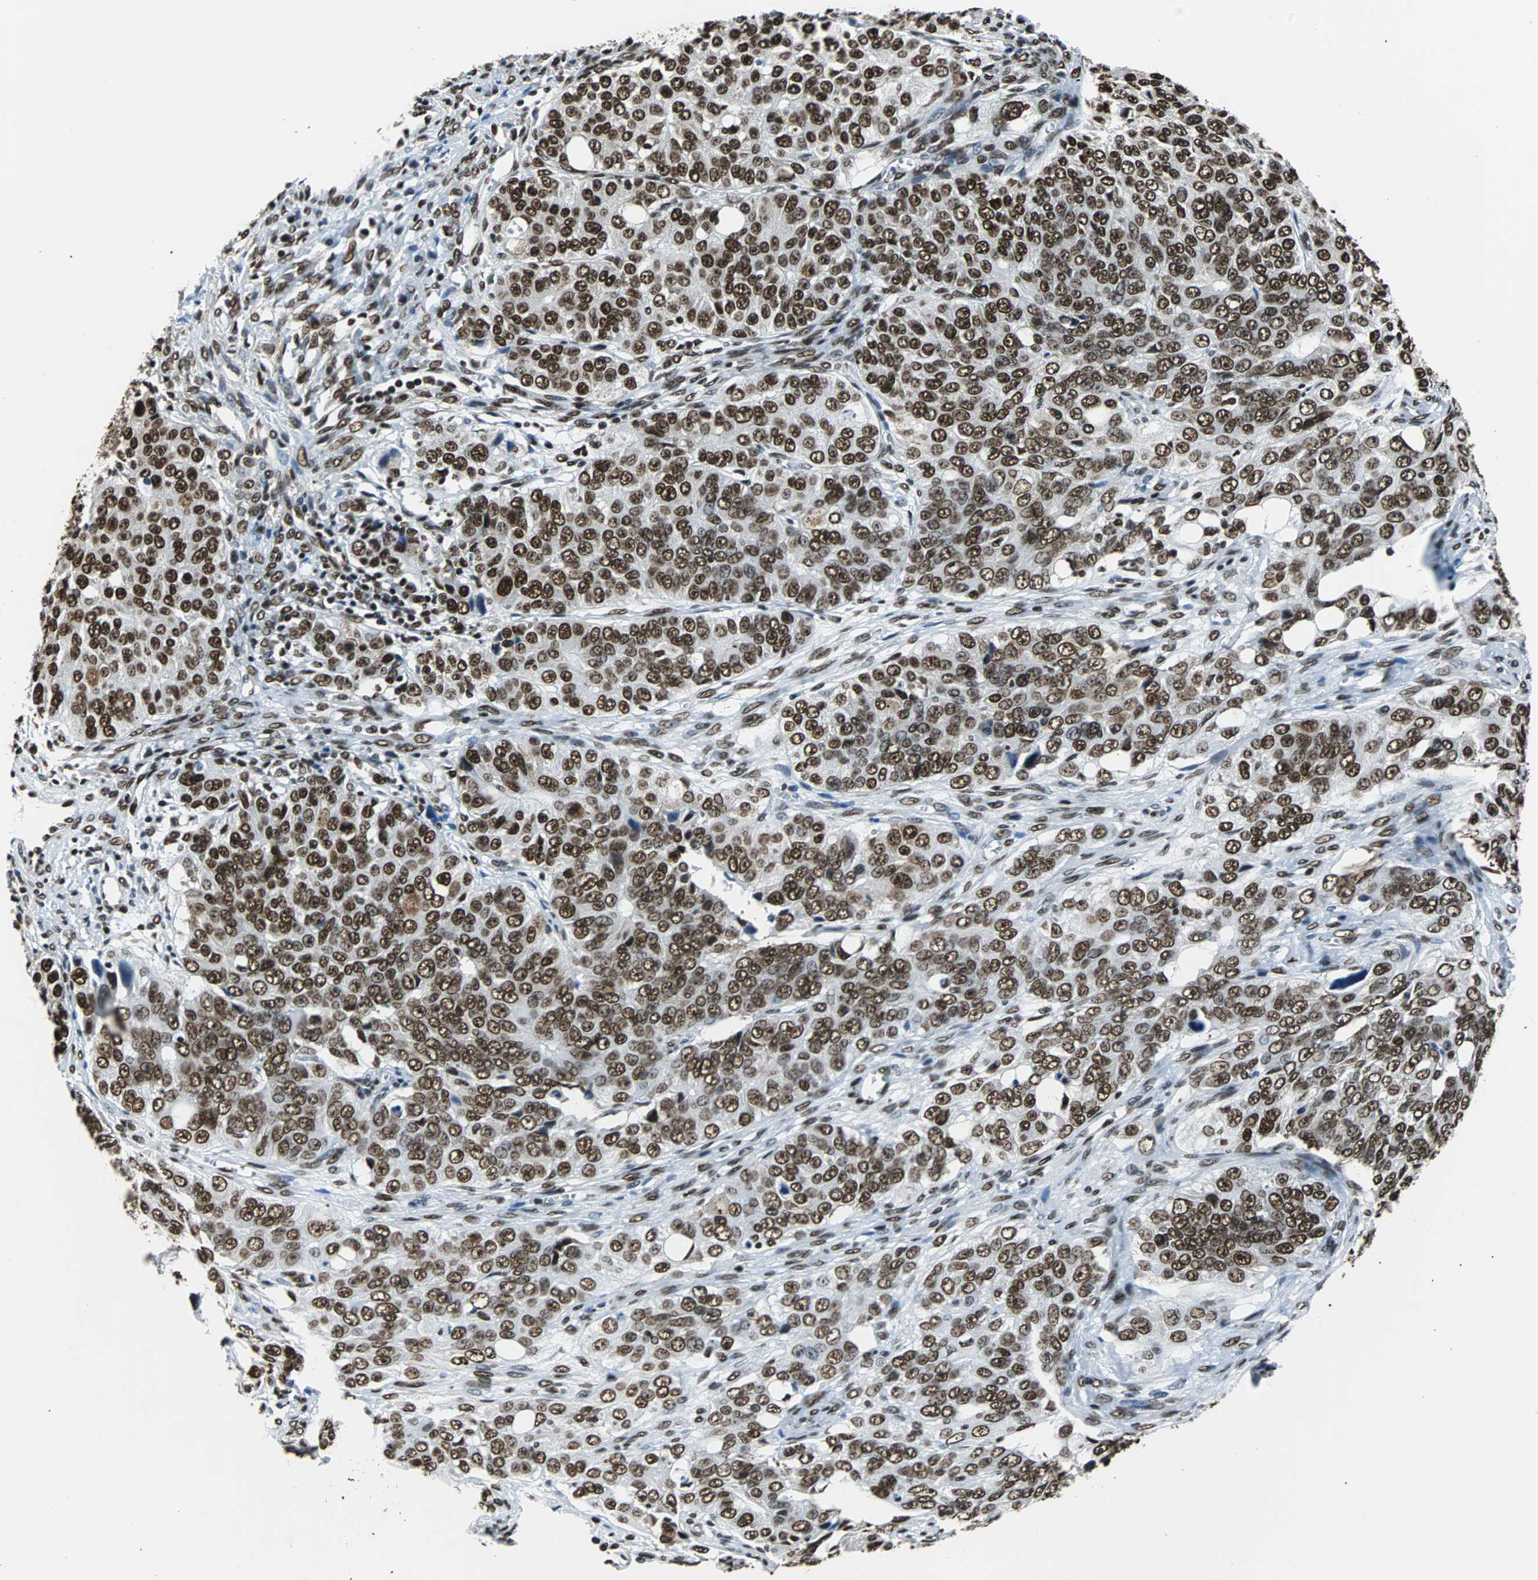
{"staining": {"intensity": "strong", "quantity": ">75%", "location": "nuclear"}, "tissue": "ovarian cancer", "cell_type": "Tumor cells", "image_type": "cancer", "snomed": [{"axis": "morphology", "description": "Carcinoma, endometroid"}, {"axis": "topography", "description": "Ovary"}], "caption": "Approximately >75% of tumor cells in ovarian endometroid carcinoma demonstrate strong nuclear protein positivity as visualized by brown immunohistochemical staining.", "gene": "FUBP1", "patient": {"sex": "female", "age": 51}}